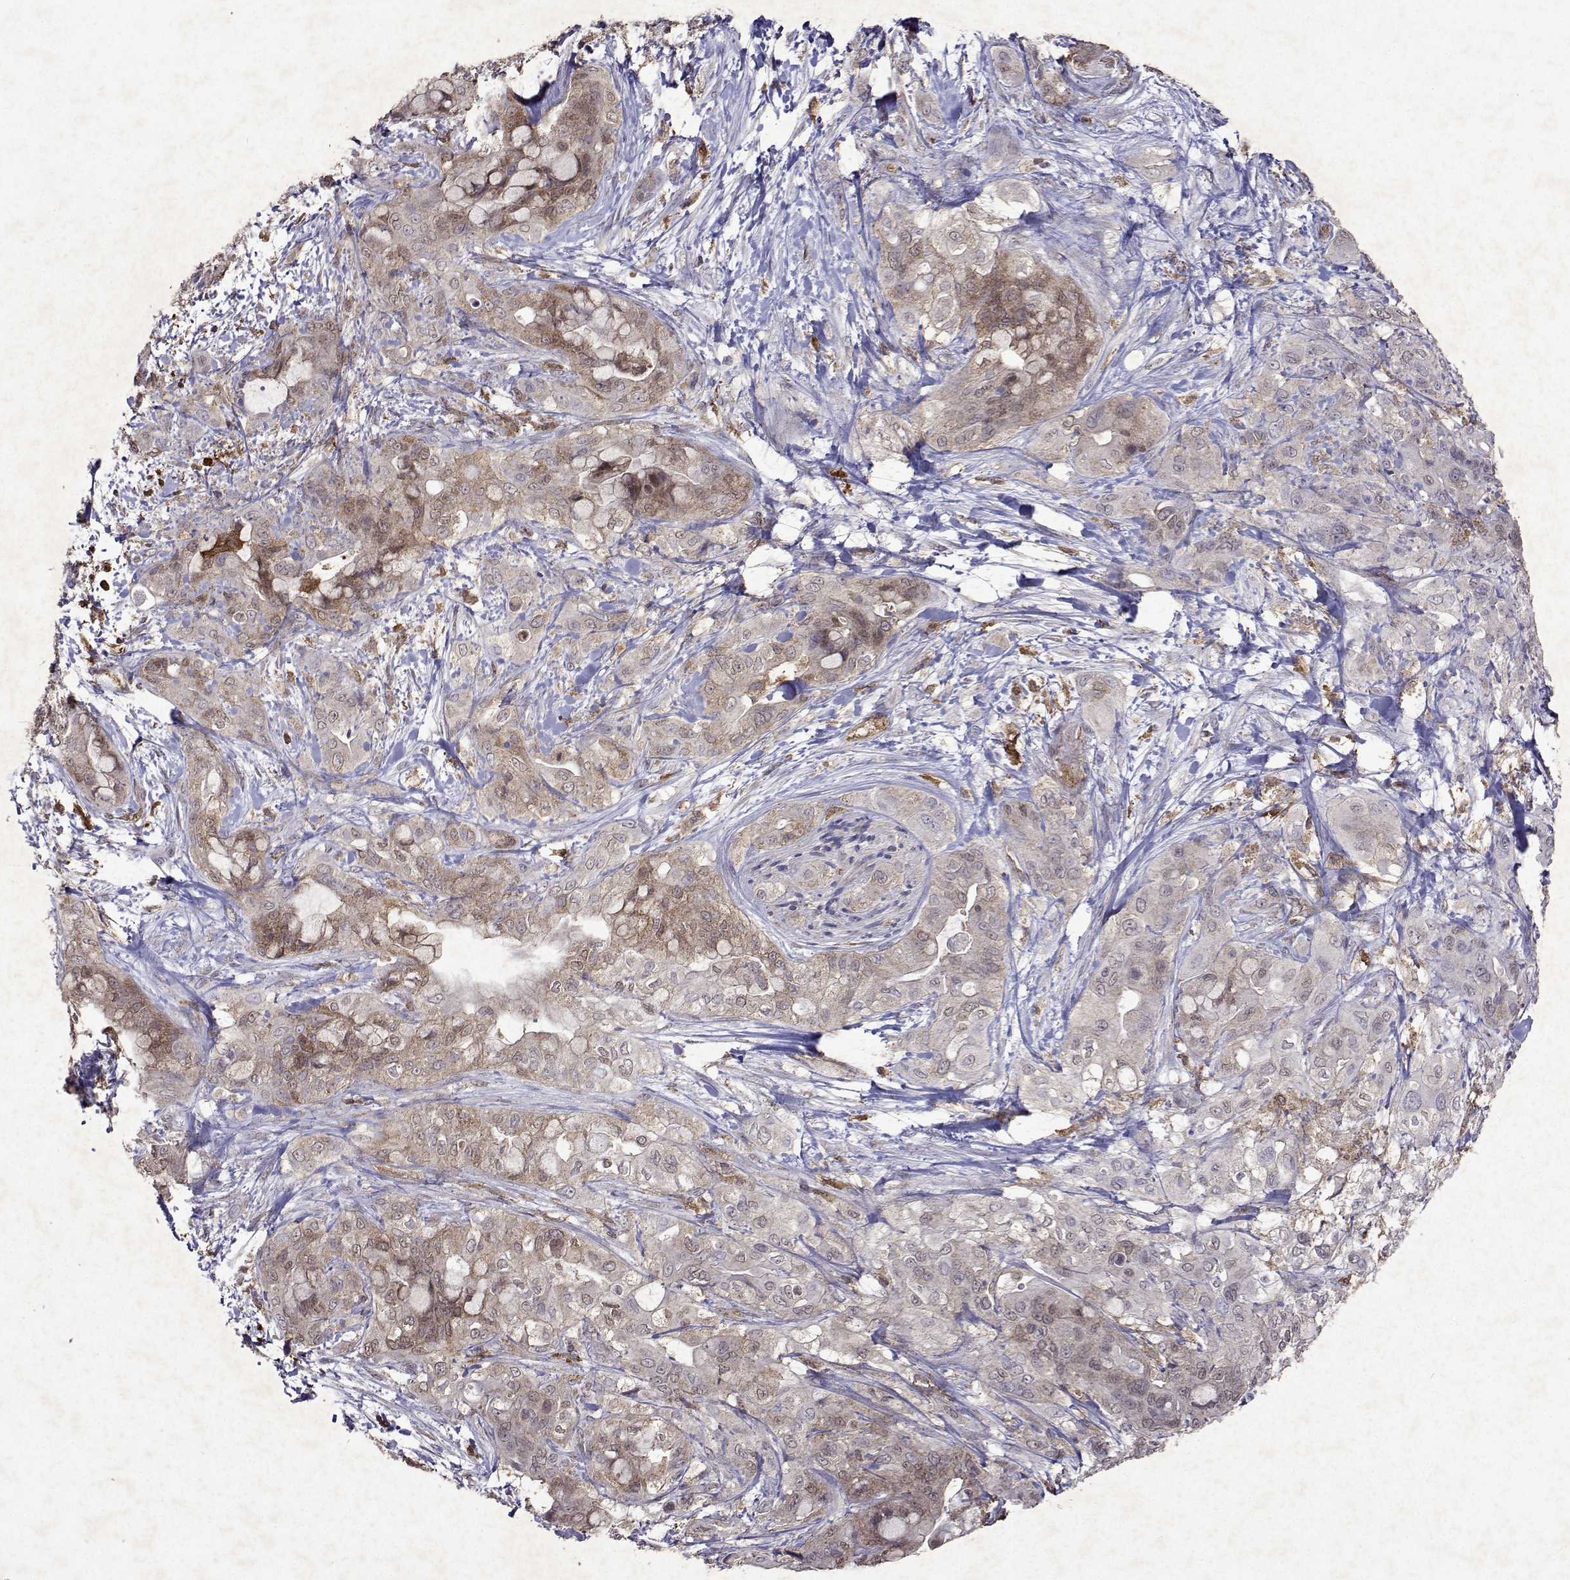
{"staining": {"intensity": "negative", "quantity": "none", "location": "none"}, "tissue": "pancreatic cancer", "cell_type": "Tumor cells", "image_type": "cancer", "snomed": [{"axis": "morphology", "description": "Adenocarcinoma, NOS"}, {"axis": "topography", "description": "Pancreas"}], "caption": "DAB immunohistochemical staining of pancreatic adenocarcinoma demonstrates no significant expression in tumor cells.", "gene": "APAF1", "patient": {"sex": "male", "age": 71}}